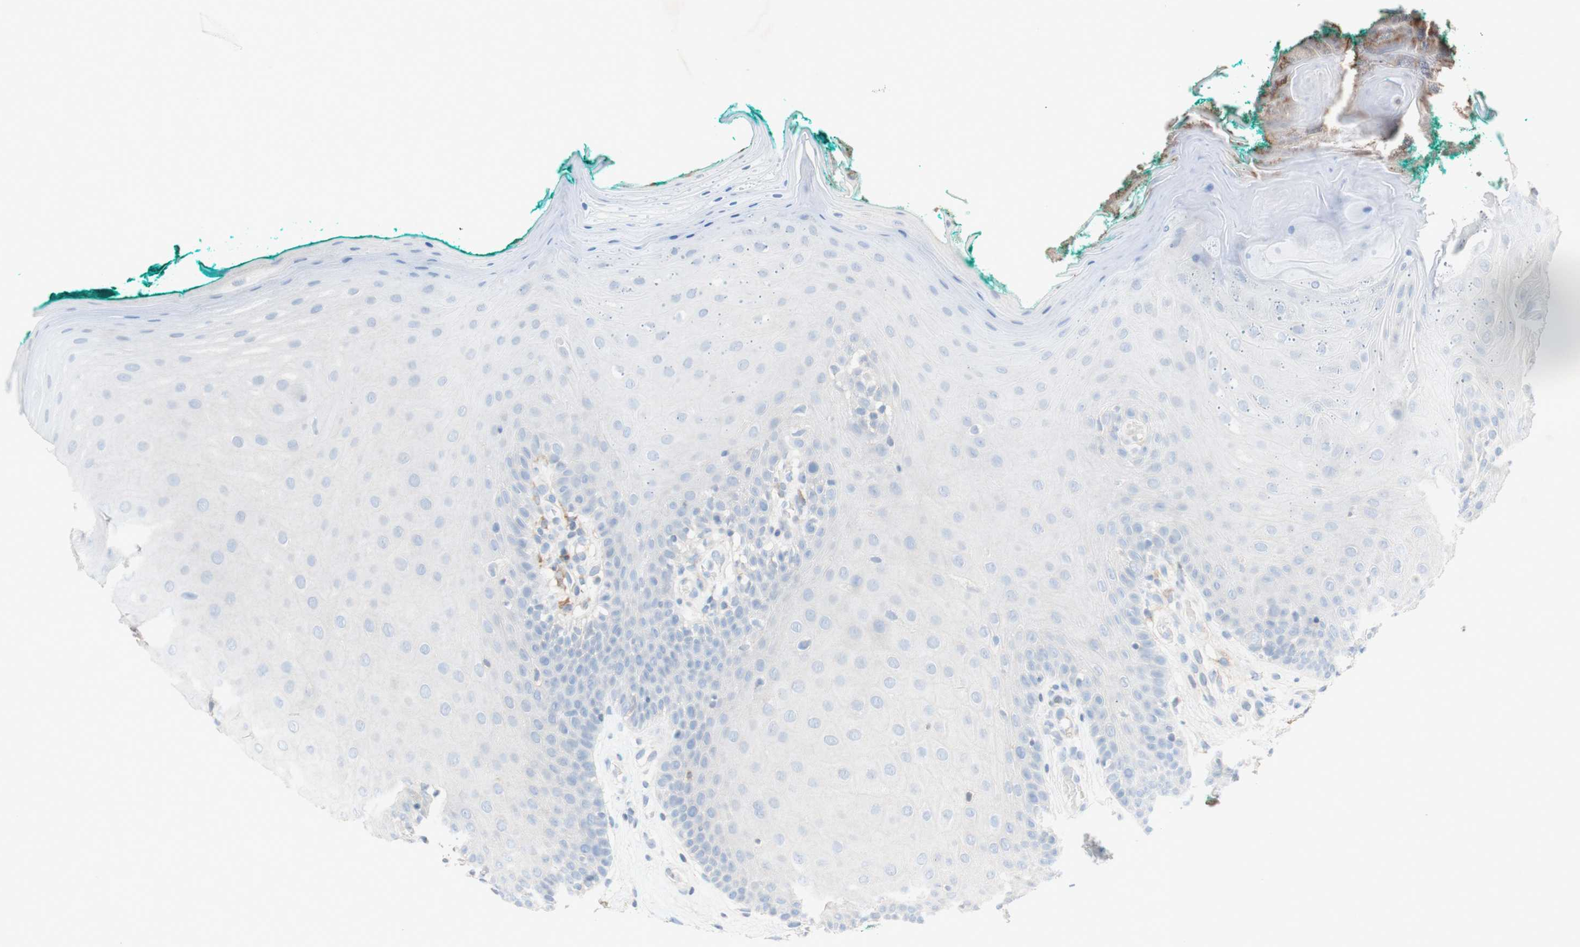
{"staining": {"intensity": "negative", "quantity": "none", "location": "none"}, "tissue": "oral mucosa", "cell_type": "Squamous epithelial cells", "image_type": "normal", "snomed": [{"axis": "morphology", "description": "Normal tissue, NOS"}, {"axis": "topography", "description": "Skeletal muscle"}, {"axis": "topography", "description": "Oral tissue"}], "caption": "This is an immunohistochemistry (IHC) histopathology image of benign oral mucosa. There is no positivity in squamous epithelial cells.", "gene": "PACSIN1", "patient": {"sex": "male", "age": 58}}